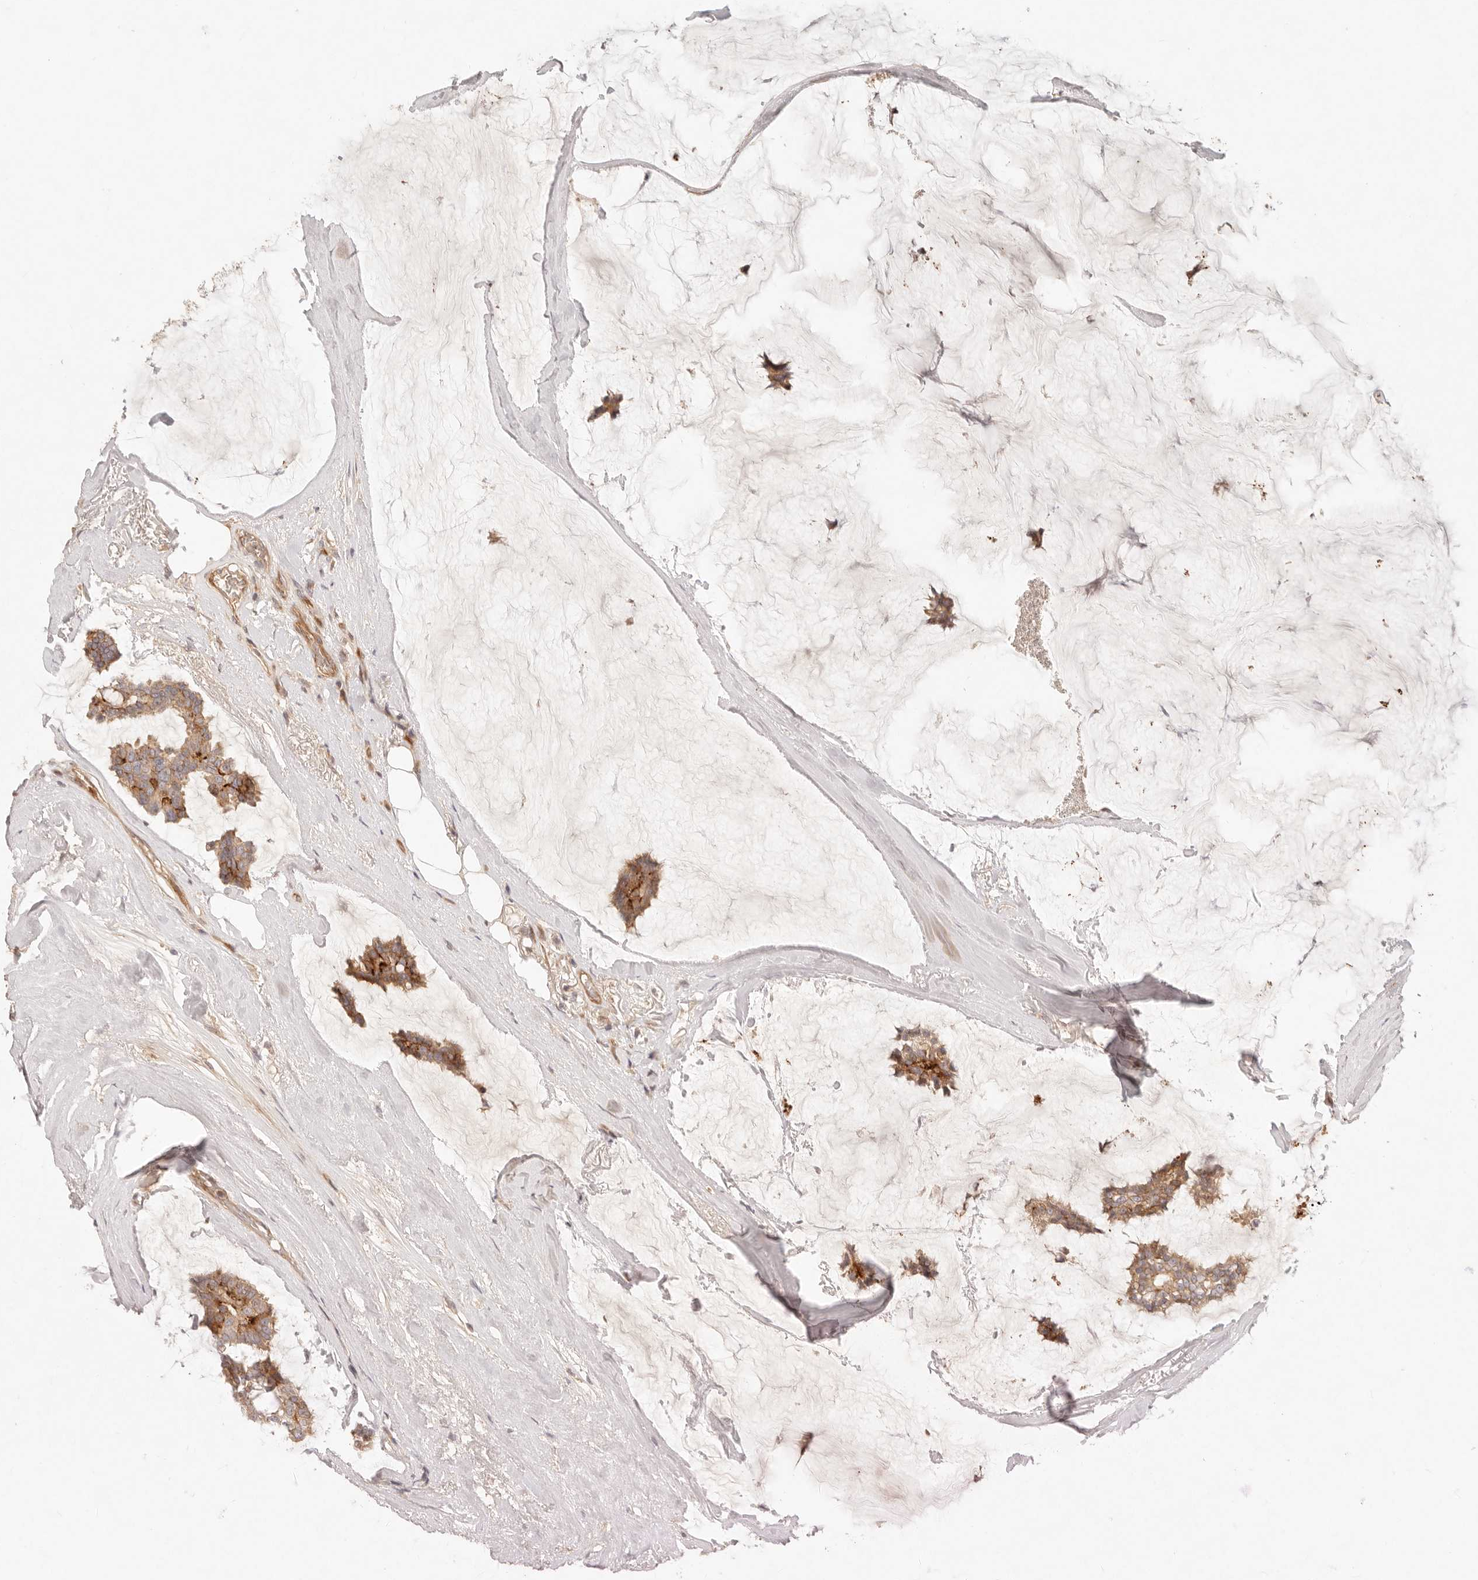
{"staining": {"intensity": "moderate", "quantity": ">75%", "location": "cytoplasmic/membranous"}, "tissue": "breast cancer", "cell_type": "Tumor cells", "image_type": "cancer", "snomed": [{"axis": "morphology", "description": "Duct carcinoma"}, {"axis": "topography", "description": "Breast"}], "caption": "IHC image of breast cancer (invasive ductal carcinoma) stained for a protein (brown), which shows medium levels of moderate cytoplasmic/membranous positivity in approximately >75% of tumor cells.", "gene": "PPP1R3B", "patient": {"sex": "female", "age": 93}}